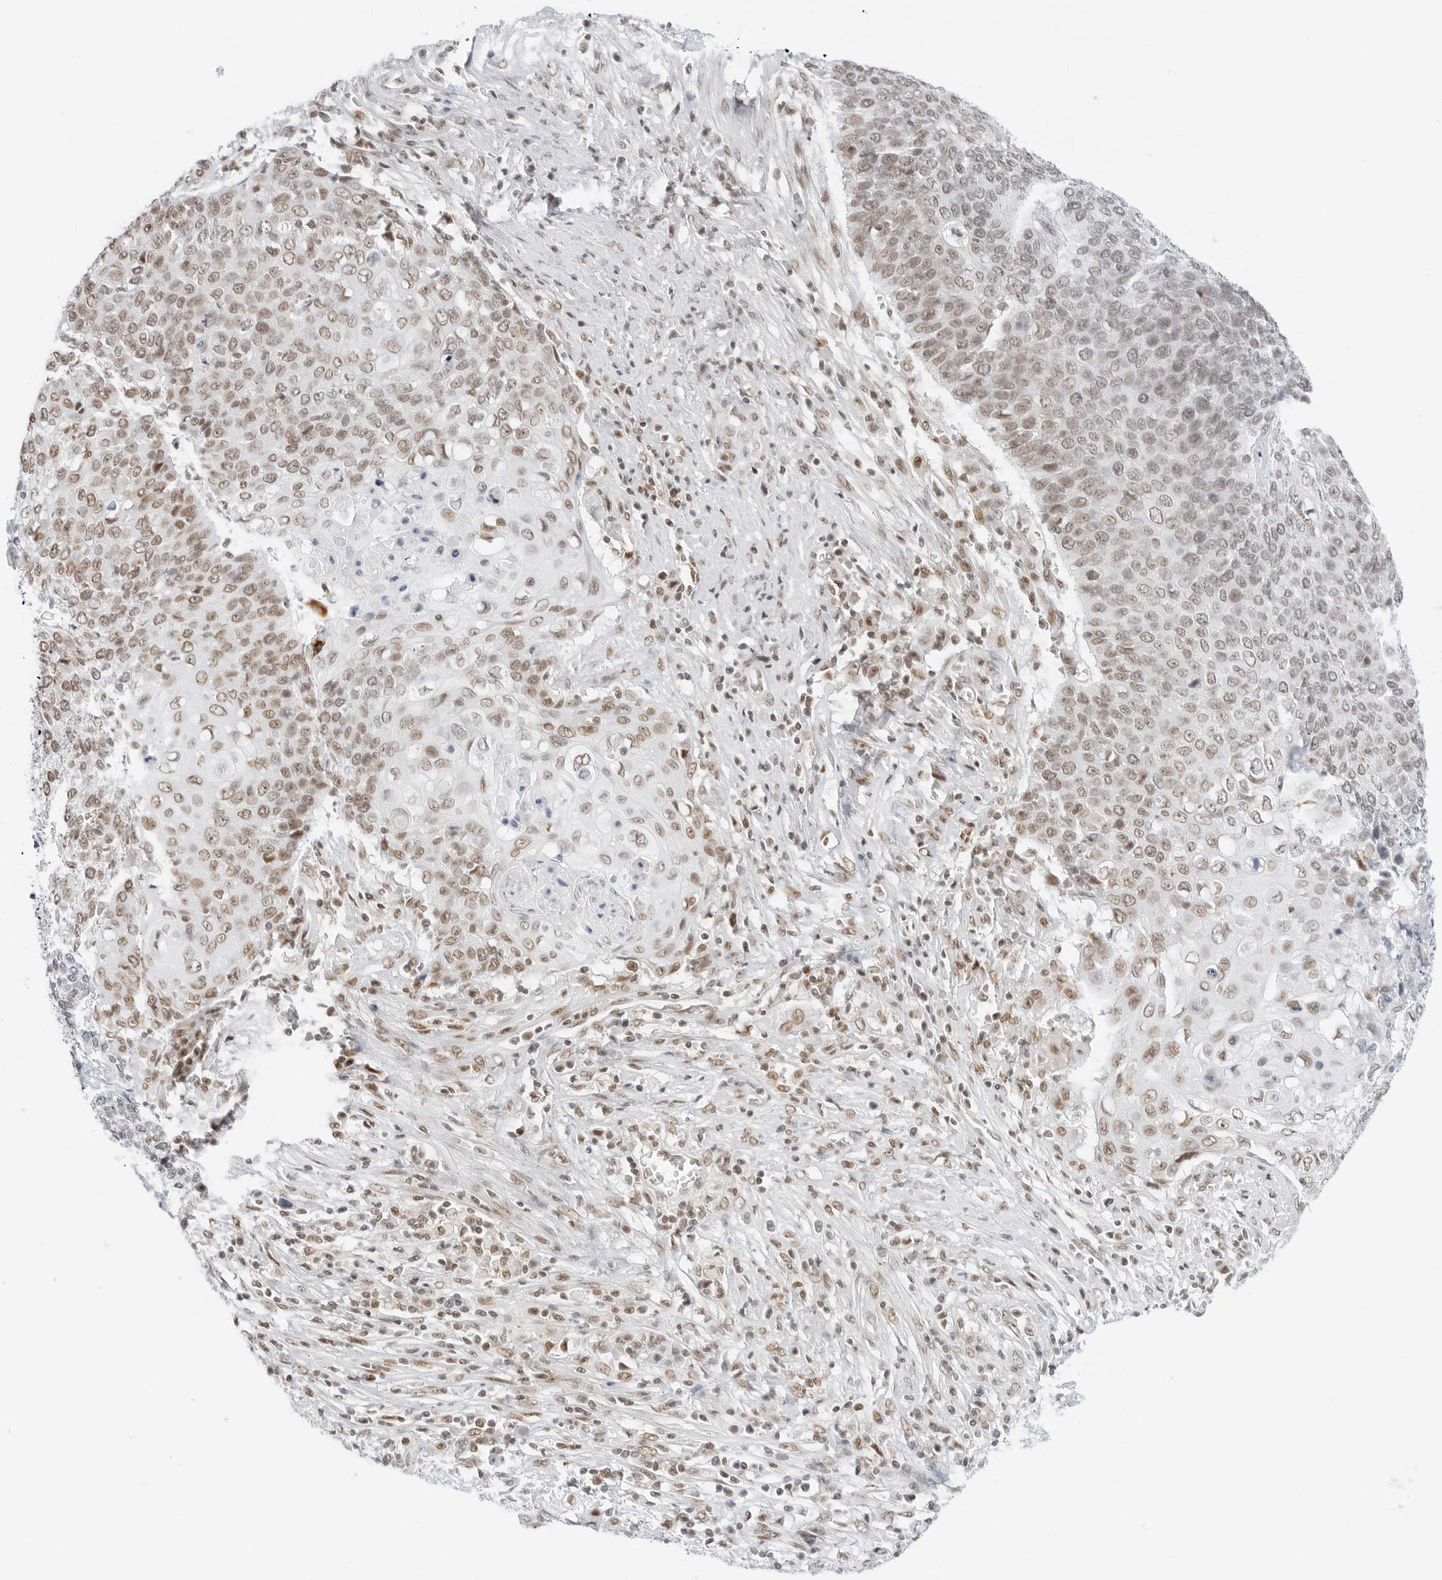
{"staining": {"intensity": "weak", "quantity": ">75%", "location": "nuclear"}, "tissue": "cervical cancer", "cell_type": "Tumor cells", "image_type": "cancer", "snomed": [{"axis": "morphology", "description": "Squamous cell carcinoma, NOS"}, {"axis": "topography", "description": "Cervix"}], "caption": "Cervical cancer (squamous cell carcinoma) was stained to show a protein in brown. There is low levels of weak nuclear expression in approximately >75% of tumor cells.", "gene": "CRTC2", "patient": {"sex": "female", "age": 39}}